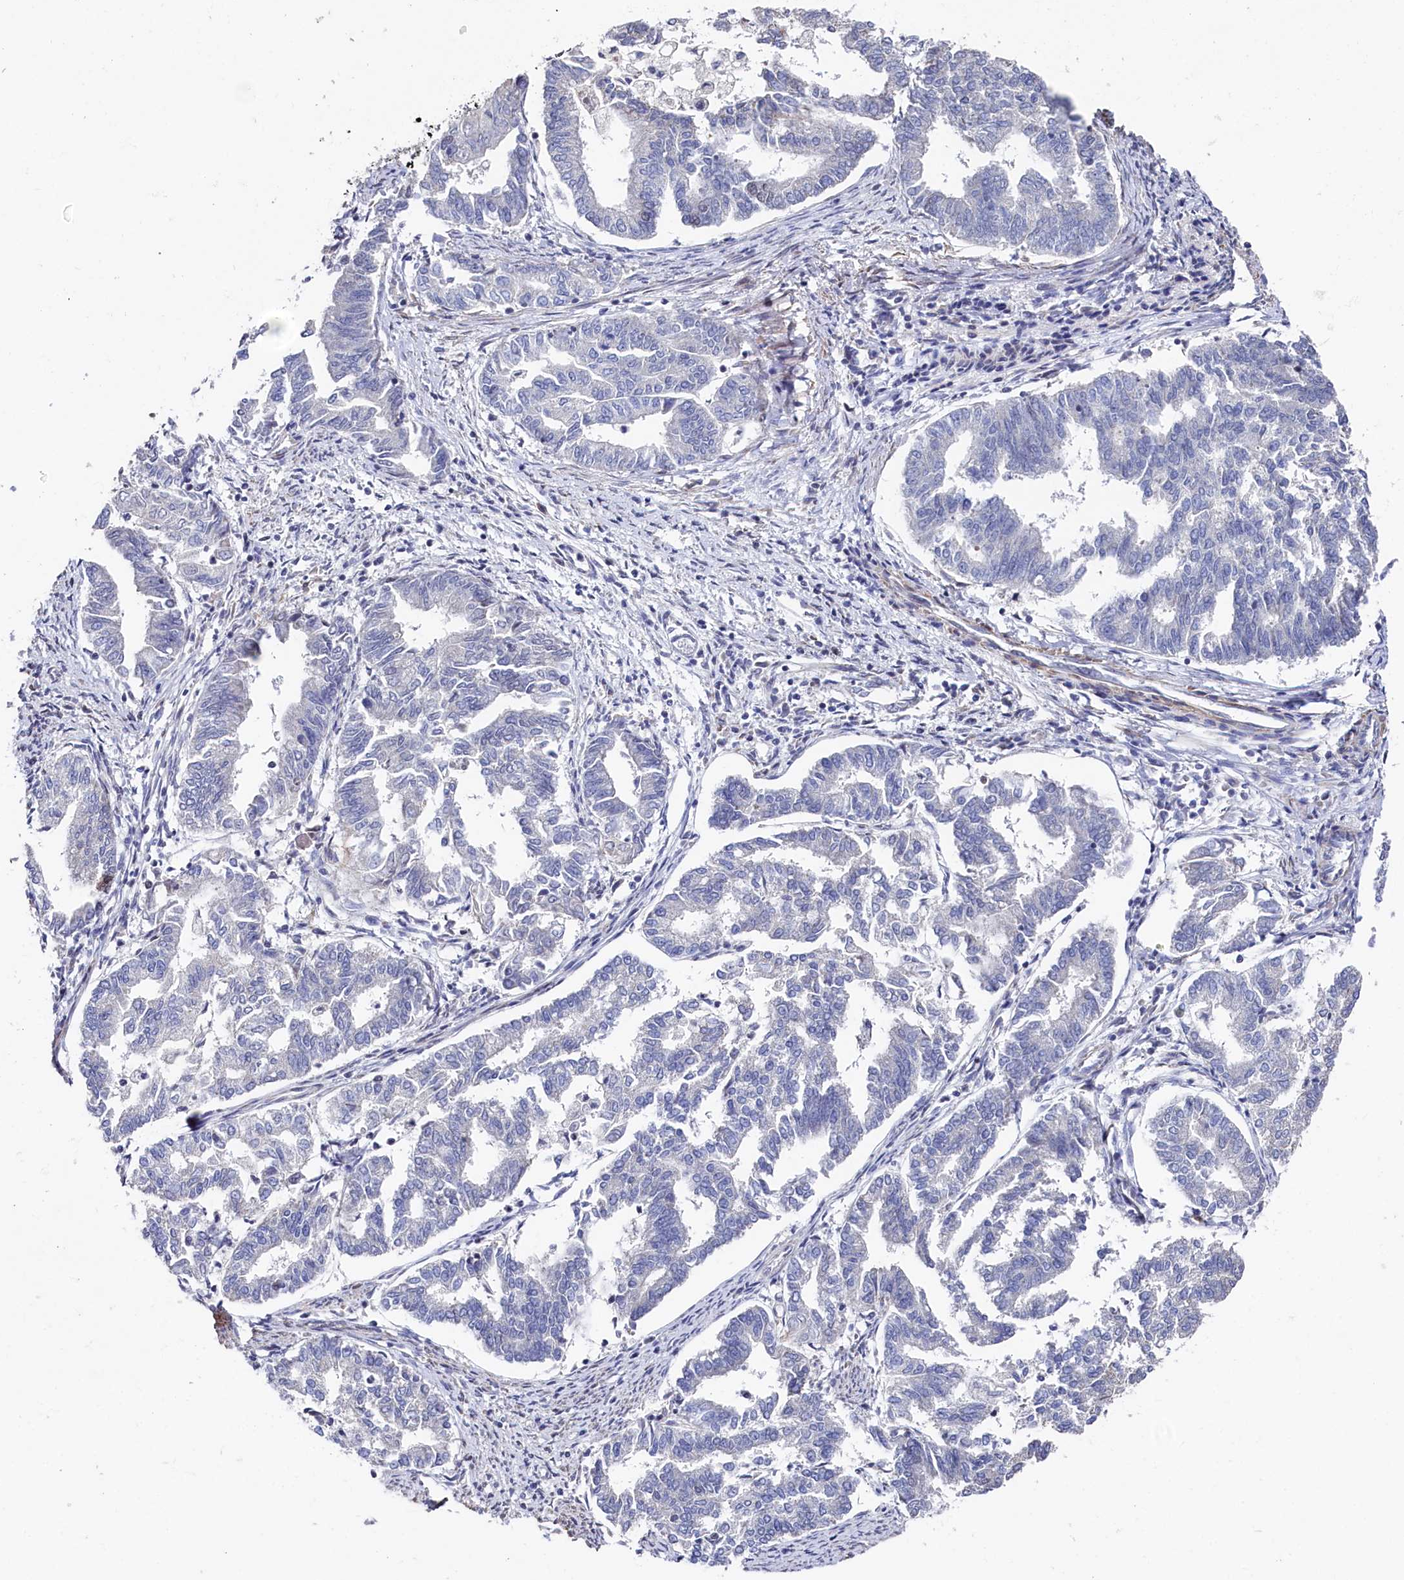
{"staining": {"intensity": "negative", "quantity": "none", "location": "none"}, "tissue": "endometrial cancer", "cell_type": "Tumor cells", "image_type": "cancer", "snomed": [{"axis": "morphology", "description": "Adenocarcinoma, NOS"}, {"axis": "topography", "description": "Endometrium"}], "caption": "DAB immunohistochemical staining of human adenocarcinoma (endometrial) reveals no significant expression in tumor cells.", "gene": "TIGD4", "patient": {"sex": "female", "age": 79}}